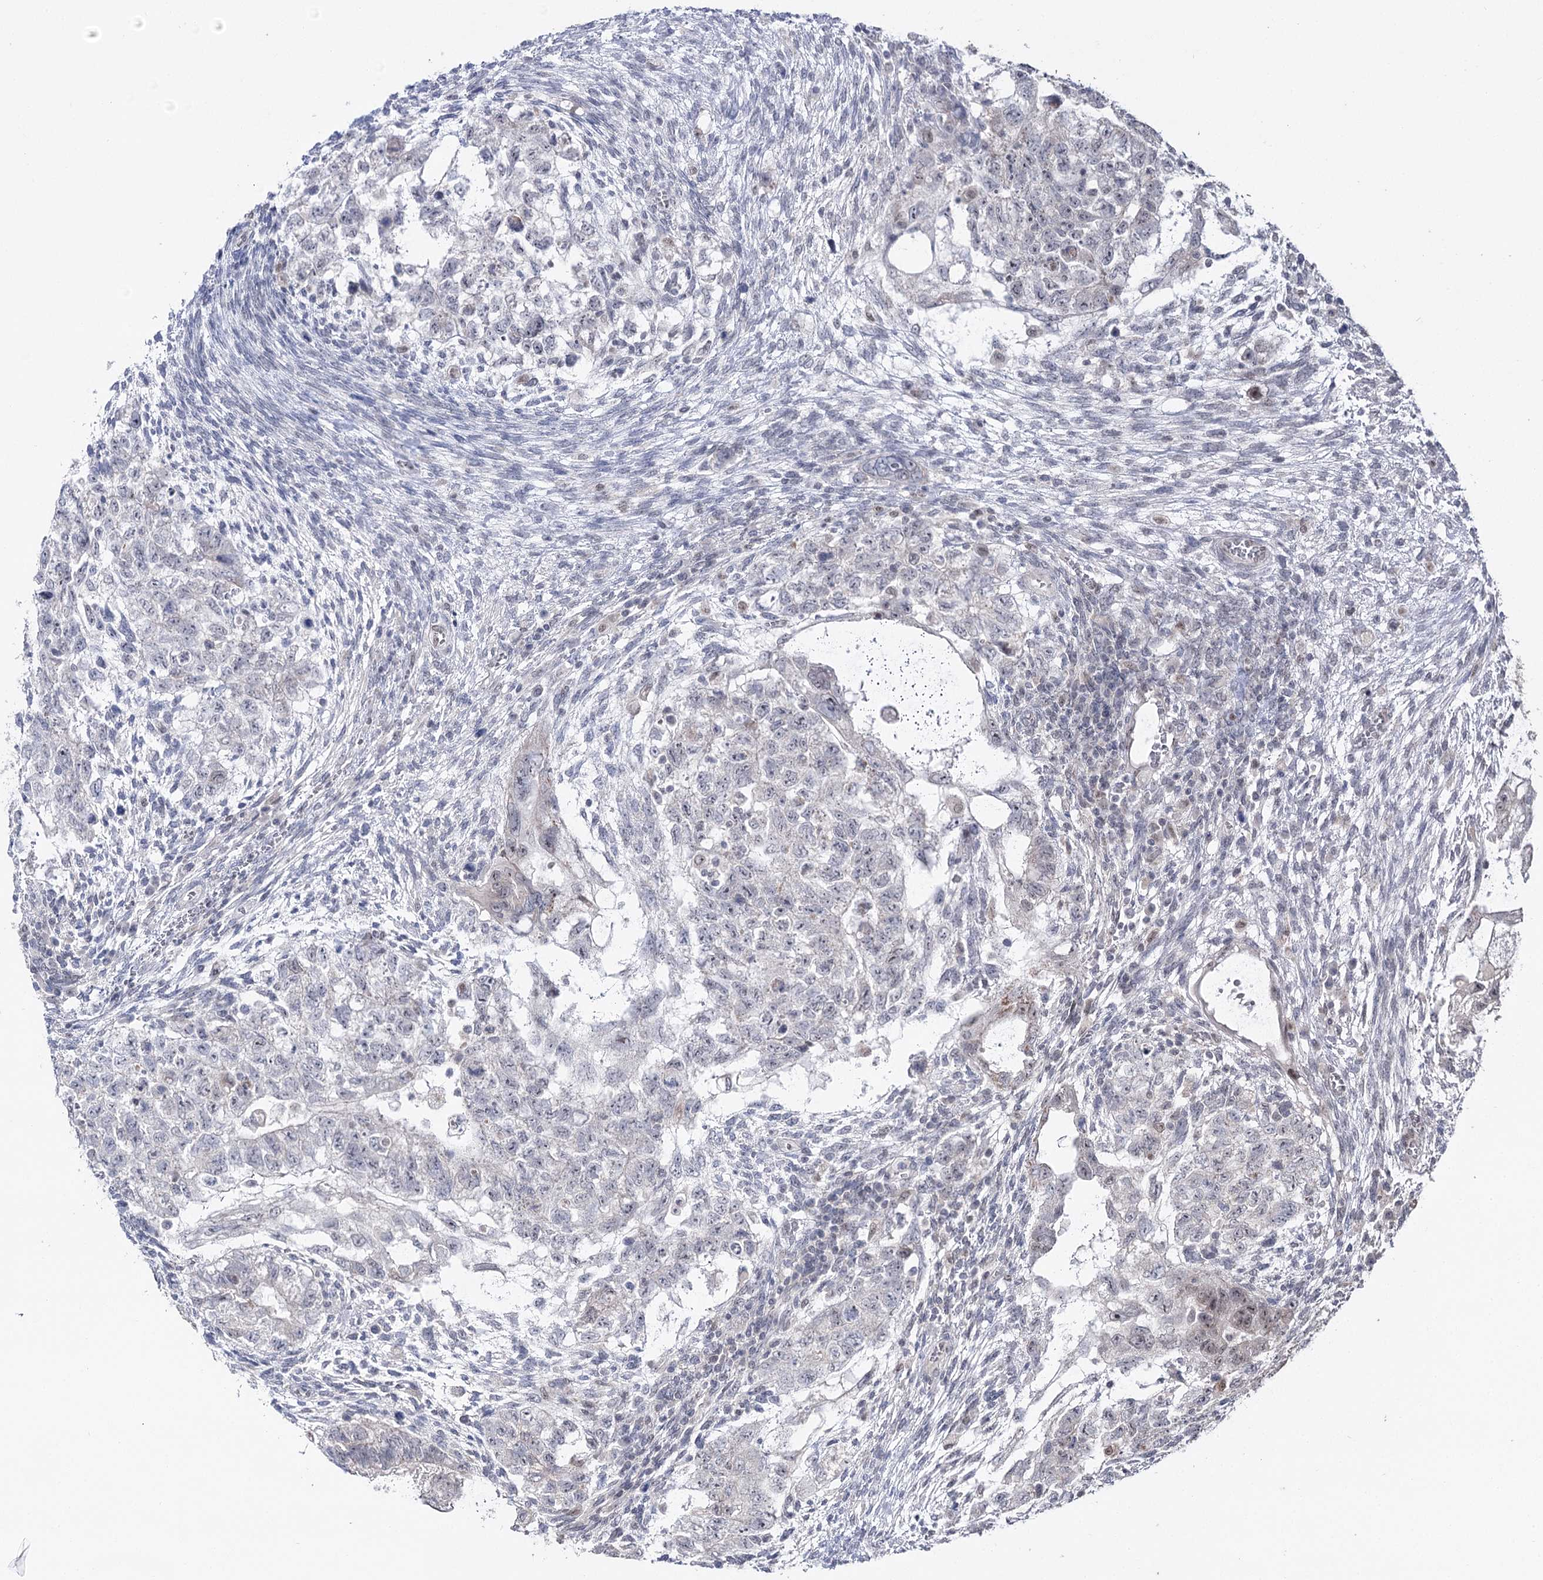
{"staining": {"intensity": "negative", "quantity": "none", "location": "none"}, "tissue": "testis cancer", "cell_type": "Tumor cells", "image_type": "cancer", "snomed": [{"axis": "morphology", "description": "Carcinoma, Embryonal, NOS"}, {"axis": "topography", "description": "Testis"}], "caption": "A micrograph of testis embryonal carcinoma stained for a protein exhibits no brown staining in tumor cells.", "gene": "RUFY4", "patient": {"sex": "male", "age": 37}}